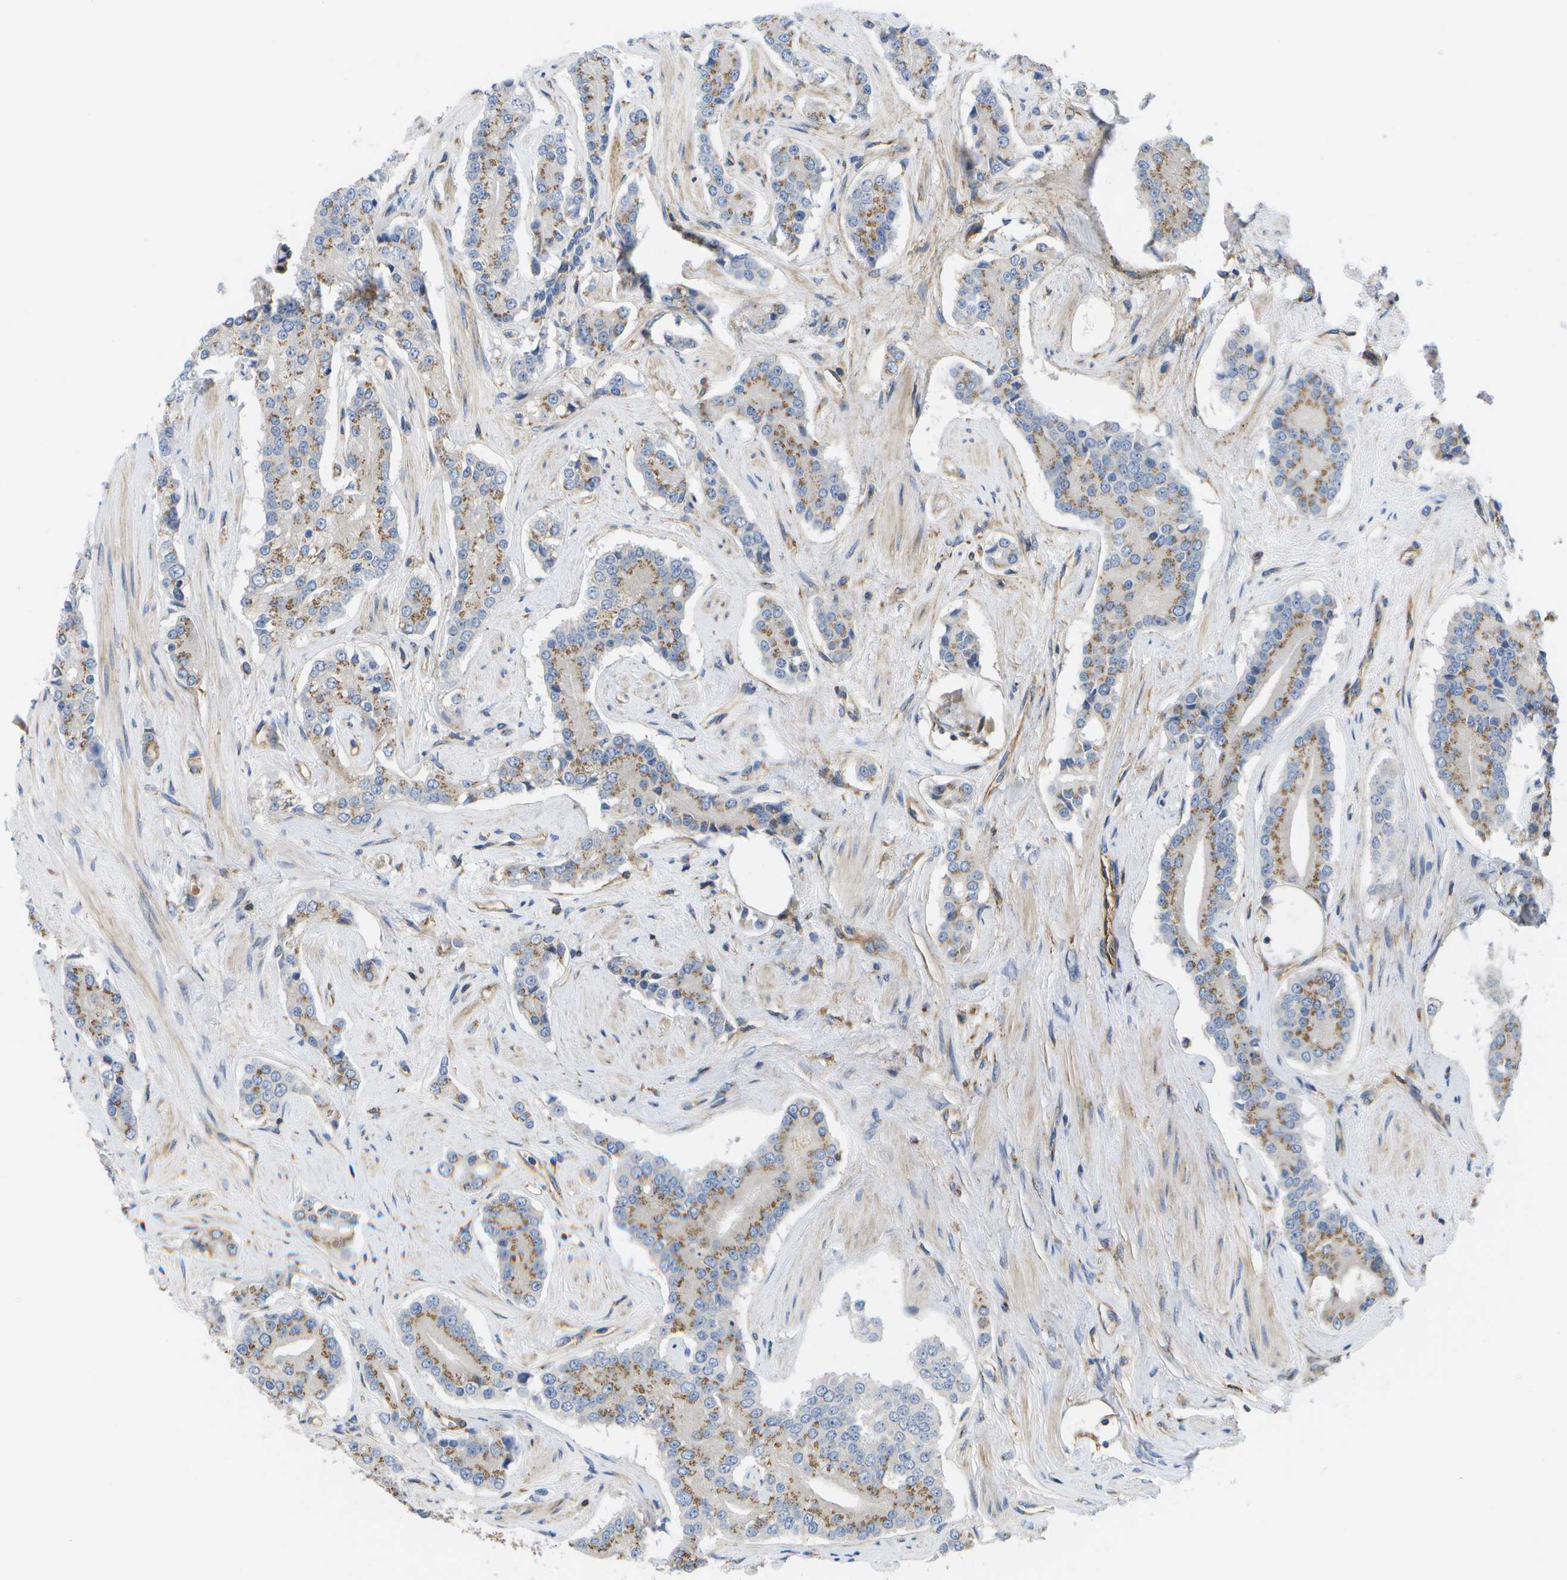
{"staining": {"intensity": "moderate", "quantity": ">75%", "location": "cytoplasmic/membranous"}, "tissue": "prostate cancer", "cell_type": "Tumor cells", "image_type": "cancer", "snomed": [{"axis": "morphology", "description": "Adenocarcinoma, High grade"}, {"axis": "topography", "description": "Prostate"}], "caption": "Tumor cells exhibit moderate cytoplasmic/membranous expression in approximately >75% of cells in adenocarcinoma (high-grade) (prostate).", "gene": "BST2", "patient": {"sex": "male", "age": 71}}